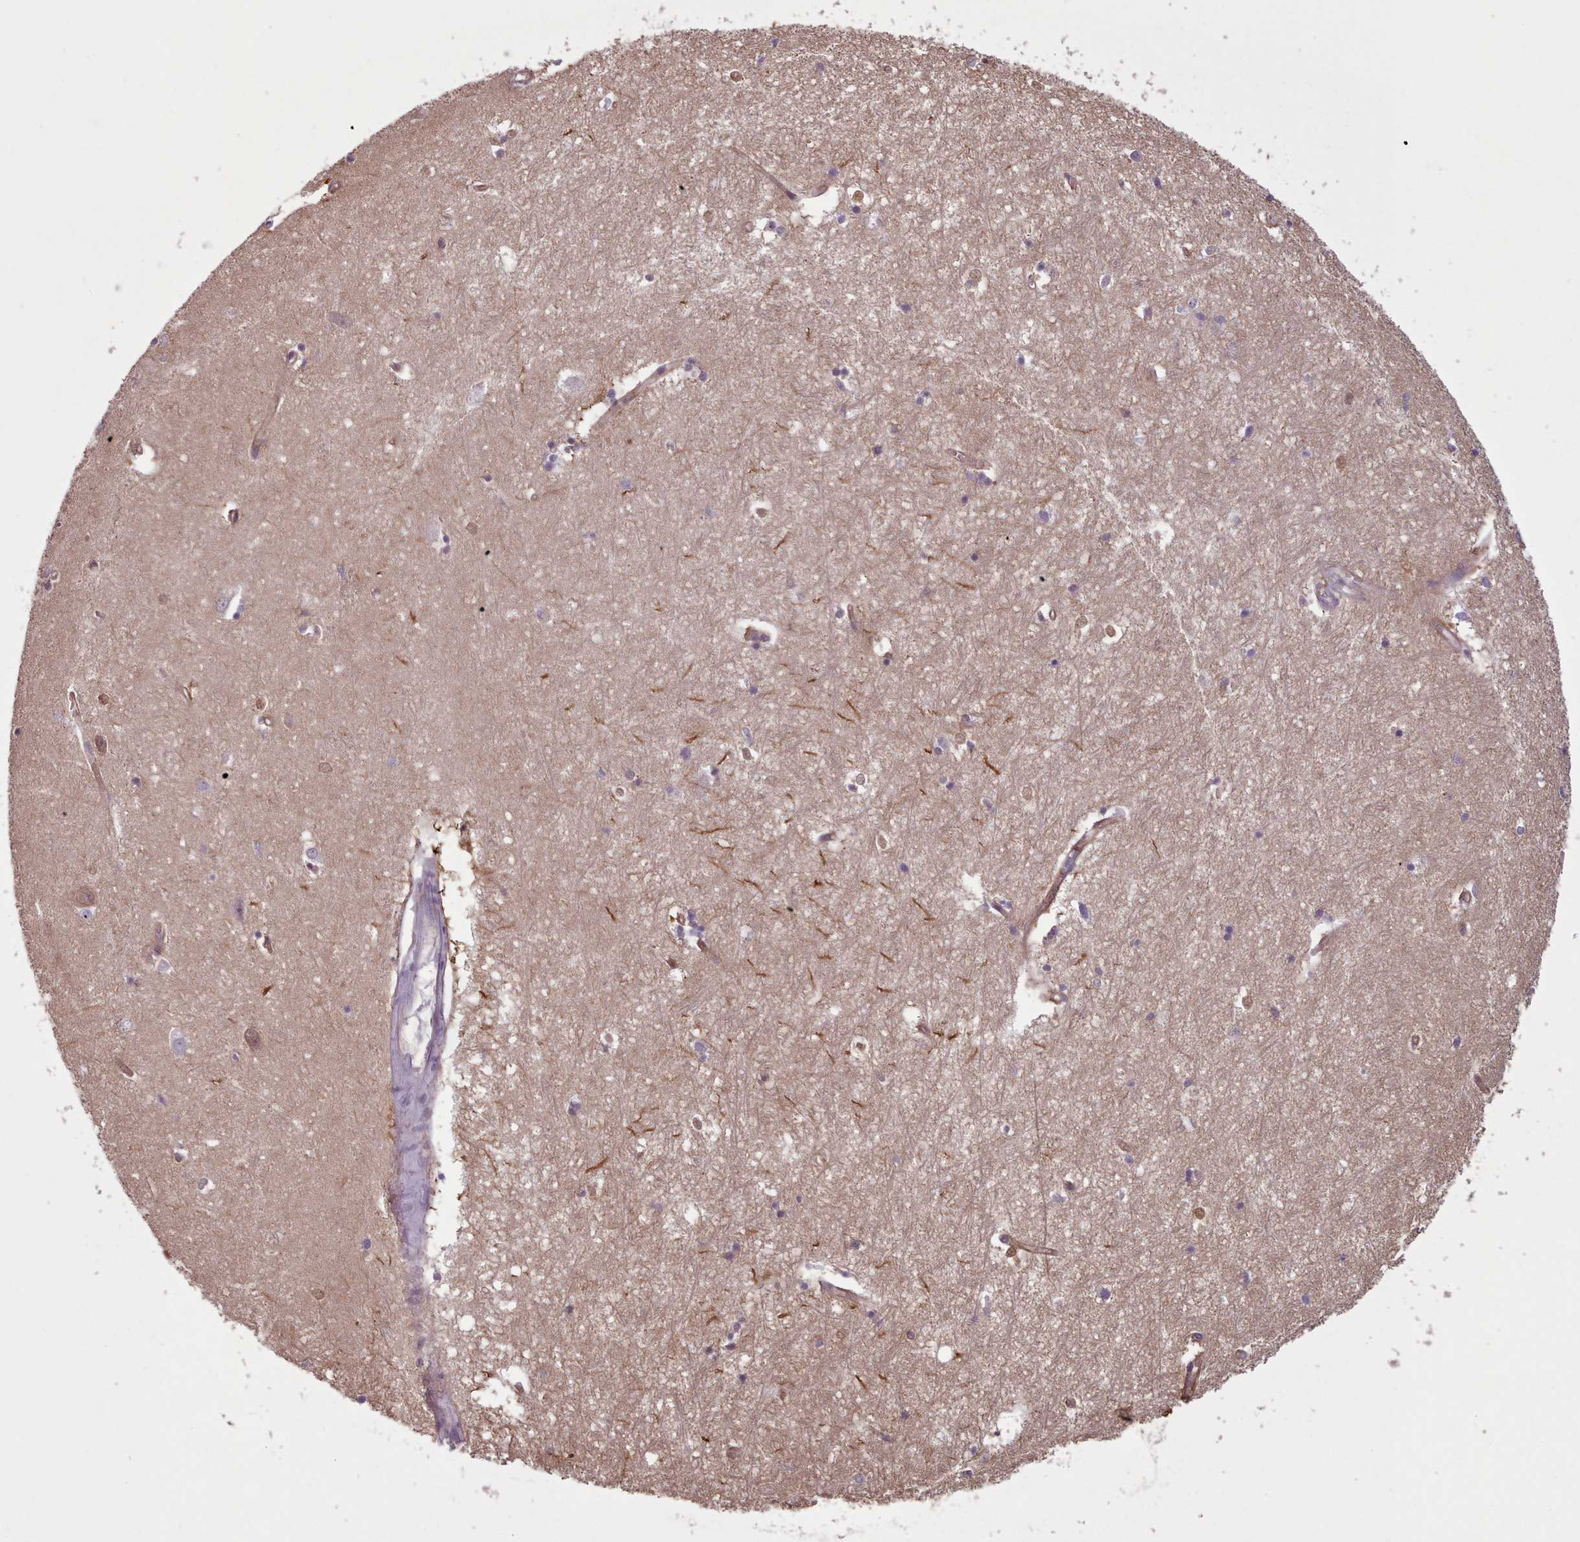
{"staining": {"intensity": "weak", "quantity": "<25%", "location": "cytoplasmic/membranous"}, "tissue": "hippocampus", "cell_type": "Glial cells", "image_type": "normal", "snomed": [{"axis": "morphology", "description": "Normal tissue, NOS"}, {"axis": "topography", "description": "Hippocampus"}], "caption": "This is a photomicrograph of IHC staining of benign hippocampus, which shows no positivity in glial cells.", "gene": "PLD4", "patient": {"sex": "female", "age": 64}}